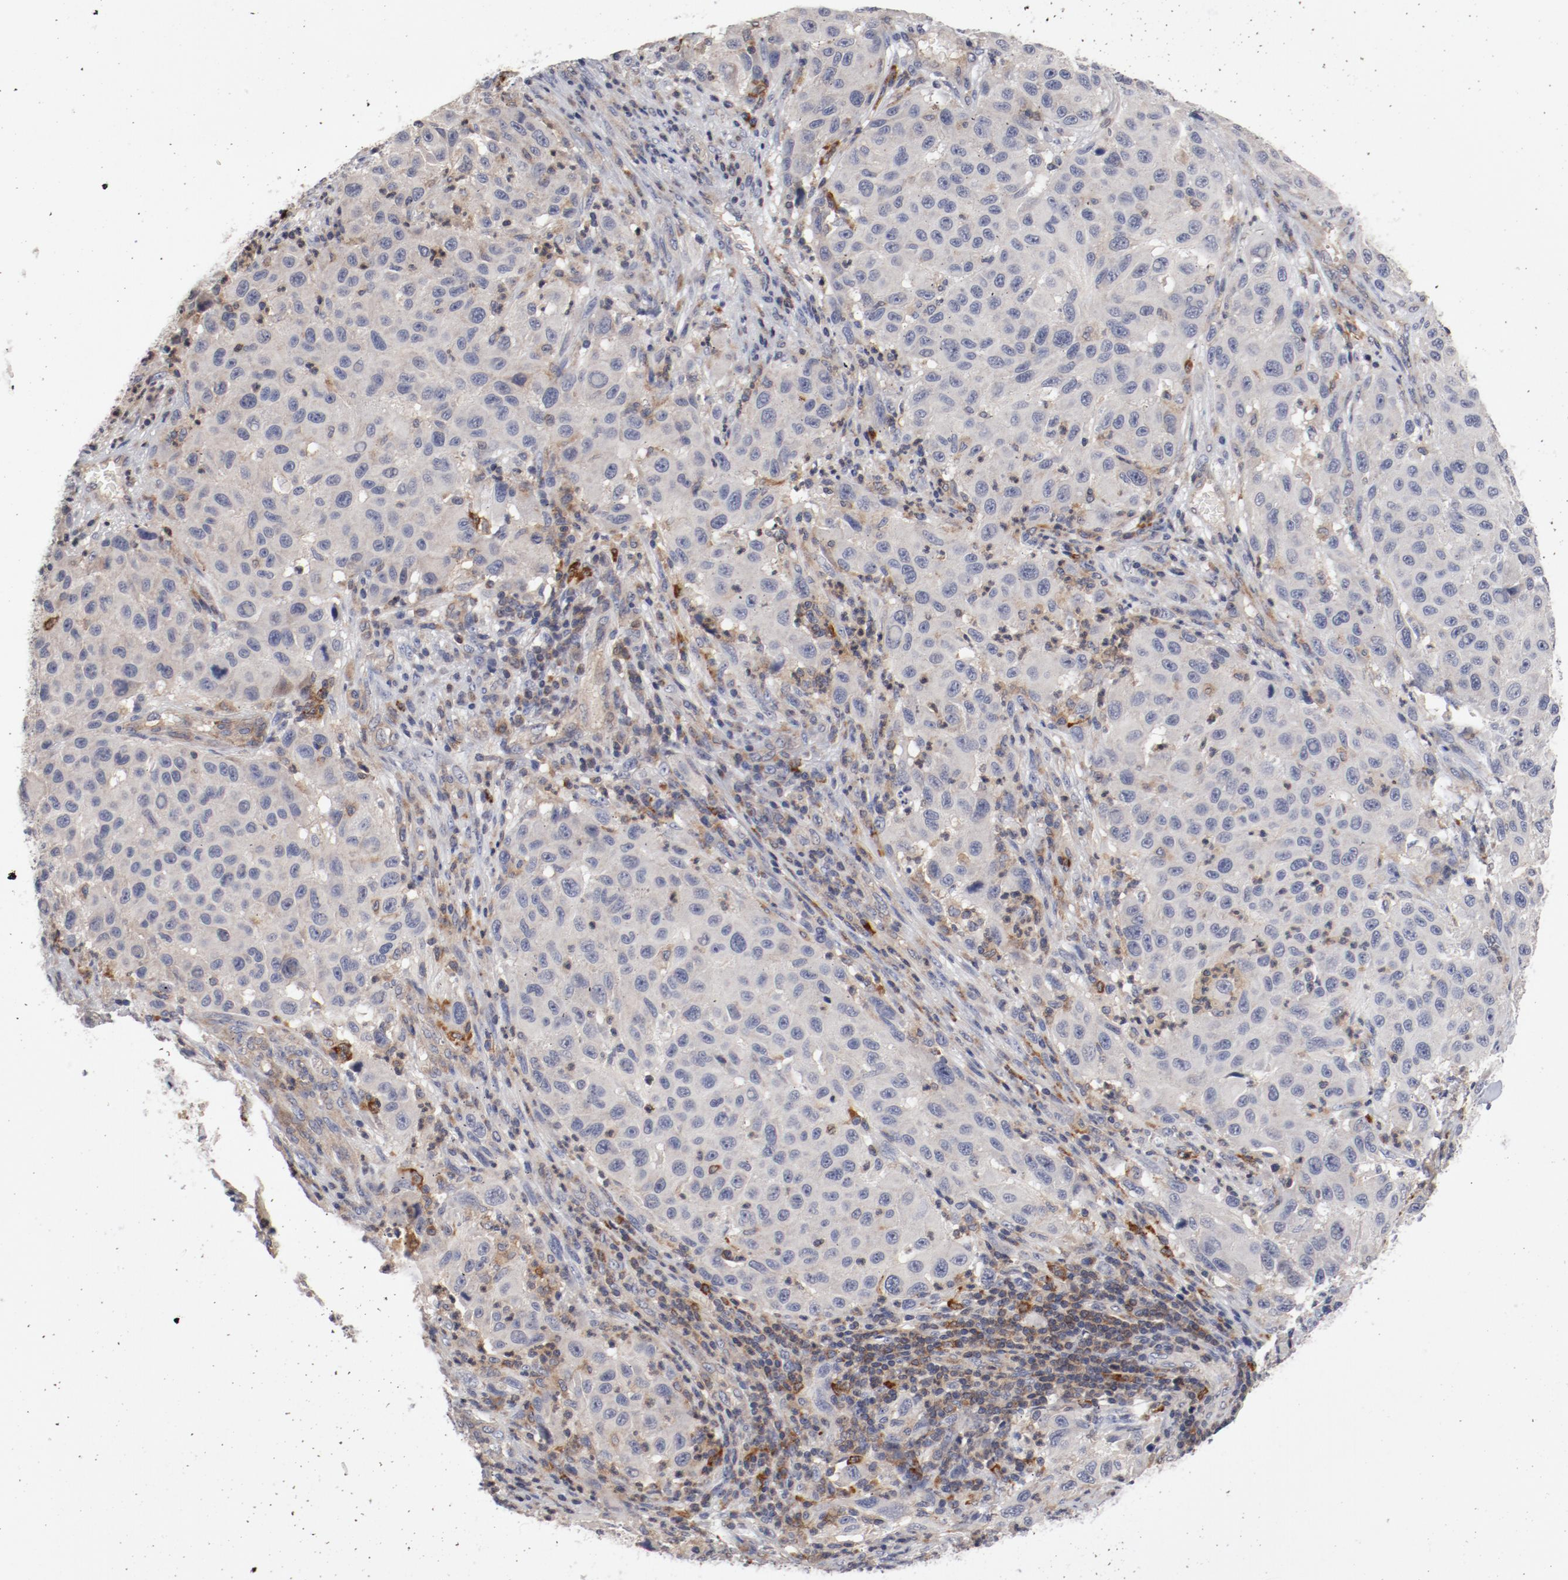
{"staining": {"intensity": "negative", "quantity": "none", "location": "none"}, "tissue": "melanoma", "cell_type": "Tumor cells", "image_type": "cancer", "snomed": [{"axis": "morphology", "description": "Malignant melanoma, Metastatic site"}, {"axis": "topography", "description": "Lymph node"}], "caption": "Malignant melanoma (metastatic site) was stained to show a protein in brown. There is no significant positivity in tumor cells.", "gene": "CBL", "patient": {"sex": "male", "age": 61}}